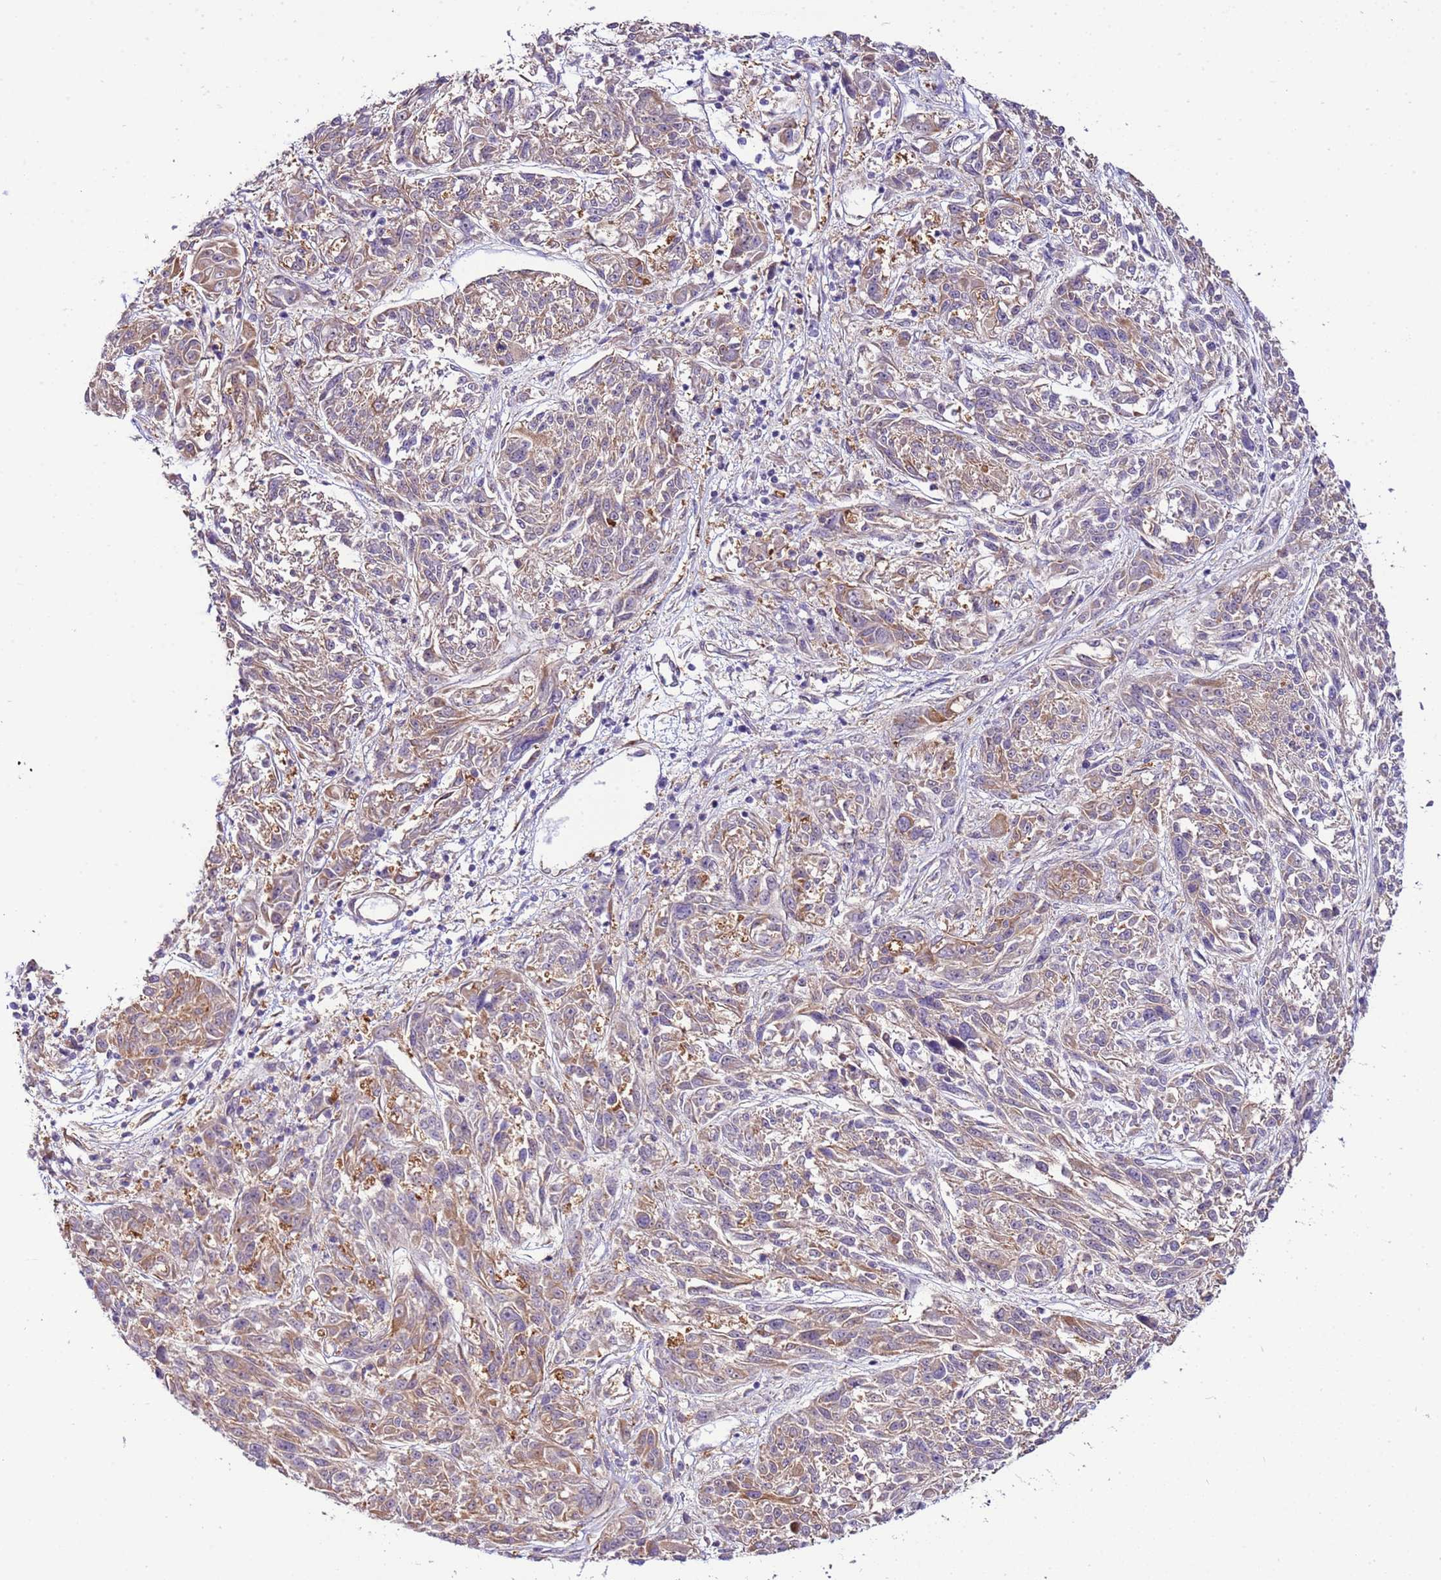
{"staining": {"intensity": "weak", "quantity": "25%-75%", "location": "cytoplasmic/membranous"}, "tissue": "melanoma", "cell_type": "Tumor cells", "image_type": "cancer", "snomed": [{"axis": "morphology", "description": "Malignant melanoma, NOS"}, {"axis": "topography", "description": "Skin"}], "caption": "An IHC image of neoplastic tissue is shown. Protein staining in brown labels weak cytoplasmic/membranous positivity in malignant melanoma within tumor cells. (IHC, brightfield microscopy, high magnification).", "gene": "SCARA3", "patient": {"sex": "male", "age": 53}}